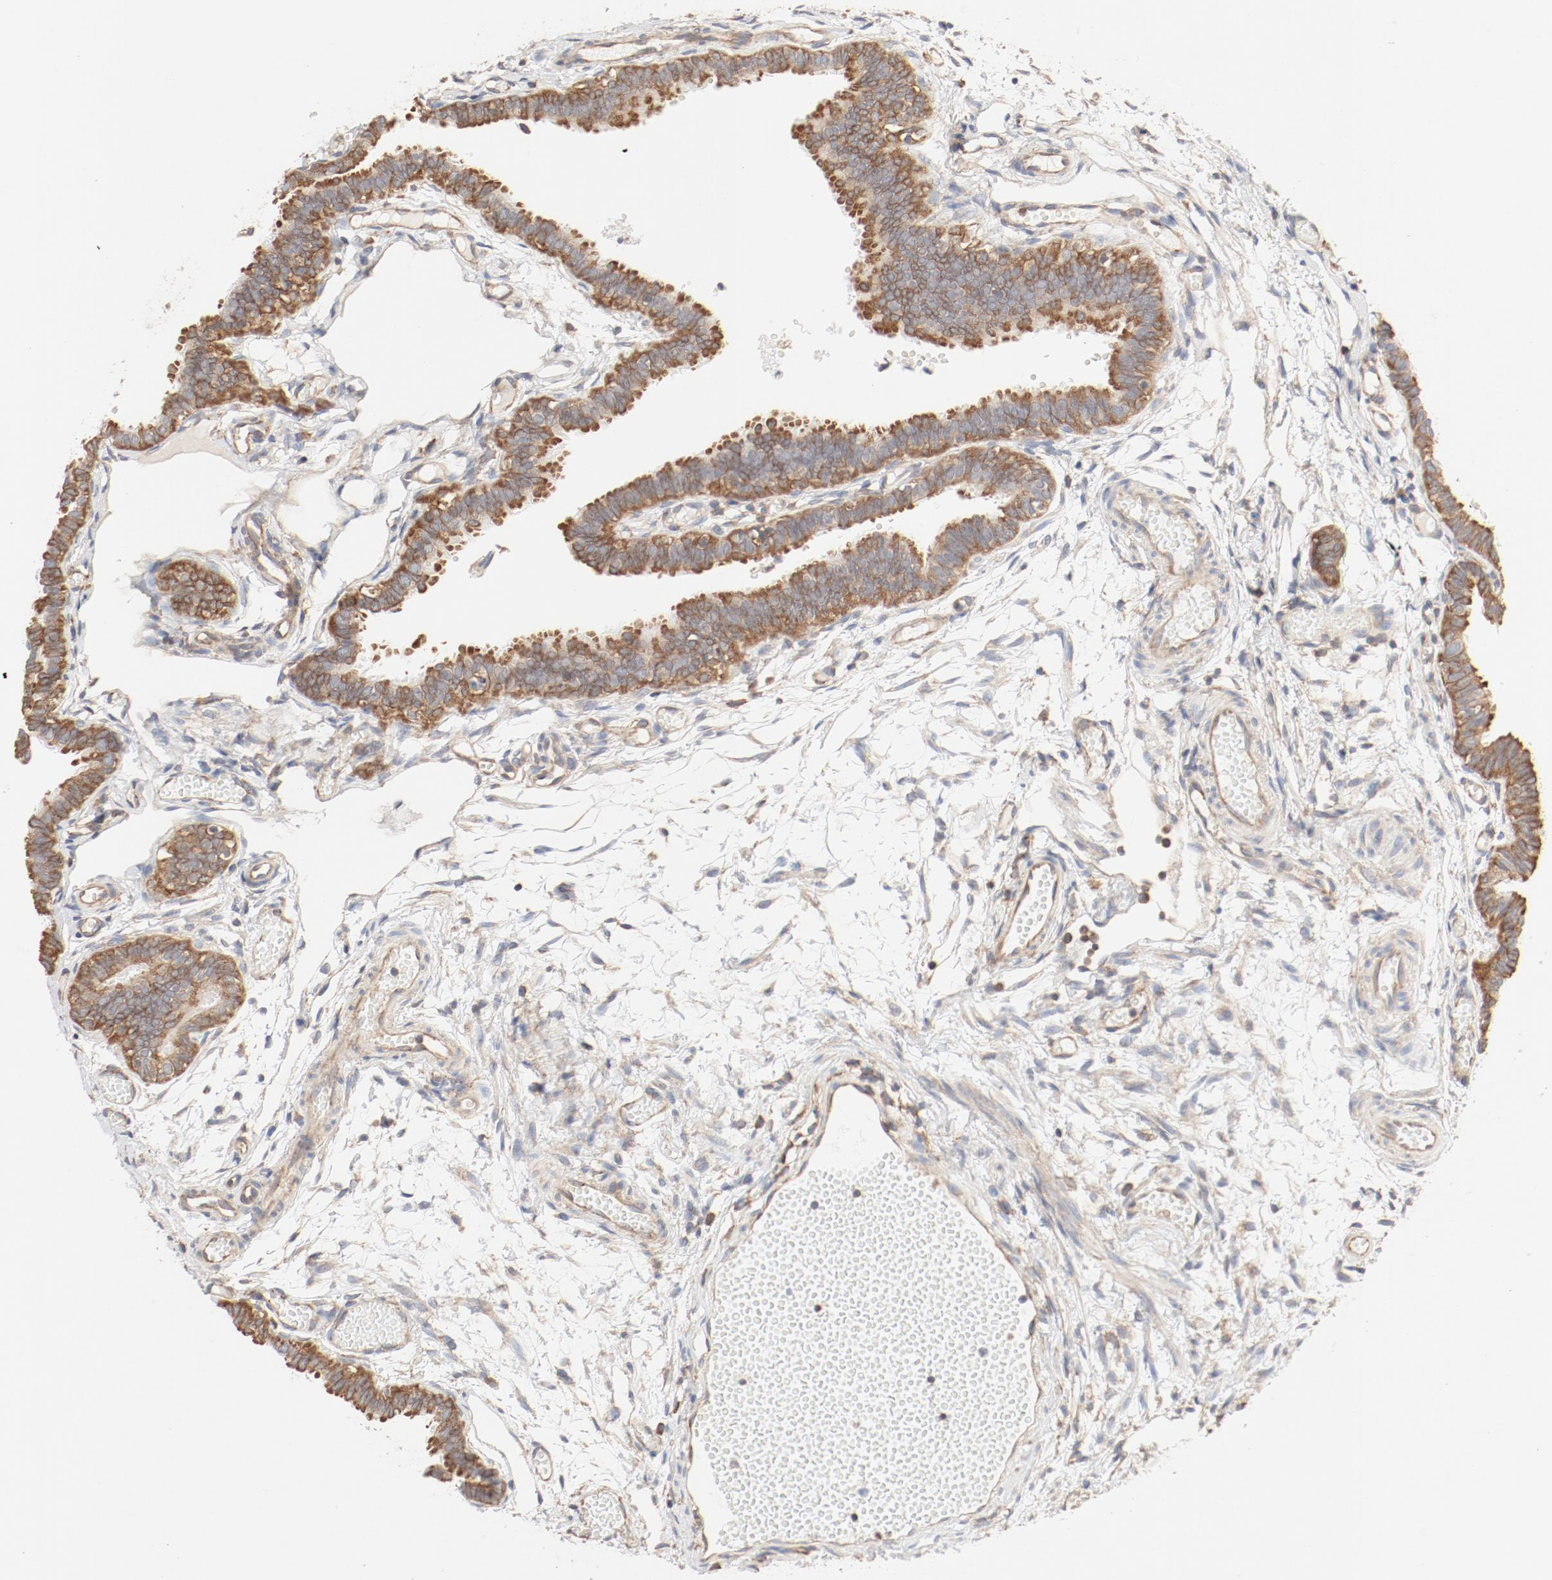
{"staining": {"intensity": "moderate", "quantity": ">75%", "location": "cytoplasmic/membranous"}, "tissue": "fallopian tube", "cell_type": "Glandular cells", "image_type": "normal", "snomed": [{"axis": "morphology", "description": "Normal tissue, NOS"}, {"axis": "topography", "description": "Fallopian tube"}], "caption": "Approximately >75% of glandular cells in unremarkable fallopian tube display moderate cytoplasmic/membranous protein staining as visualized by brown immunohistochemical staining.", "gene": "RPS6", "patient": {"sex": "female", "age": 29}}